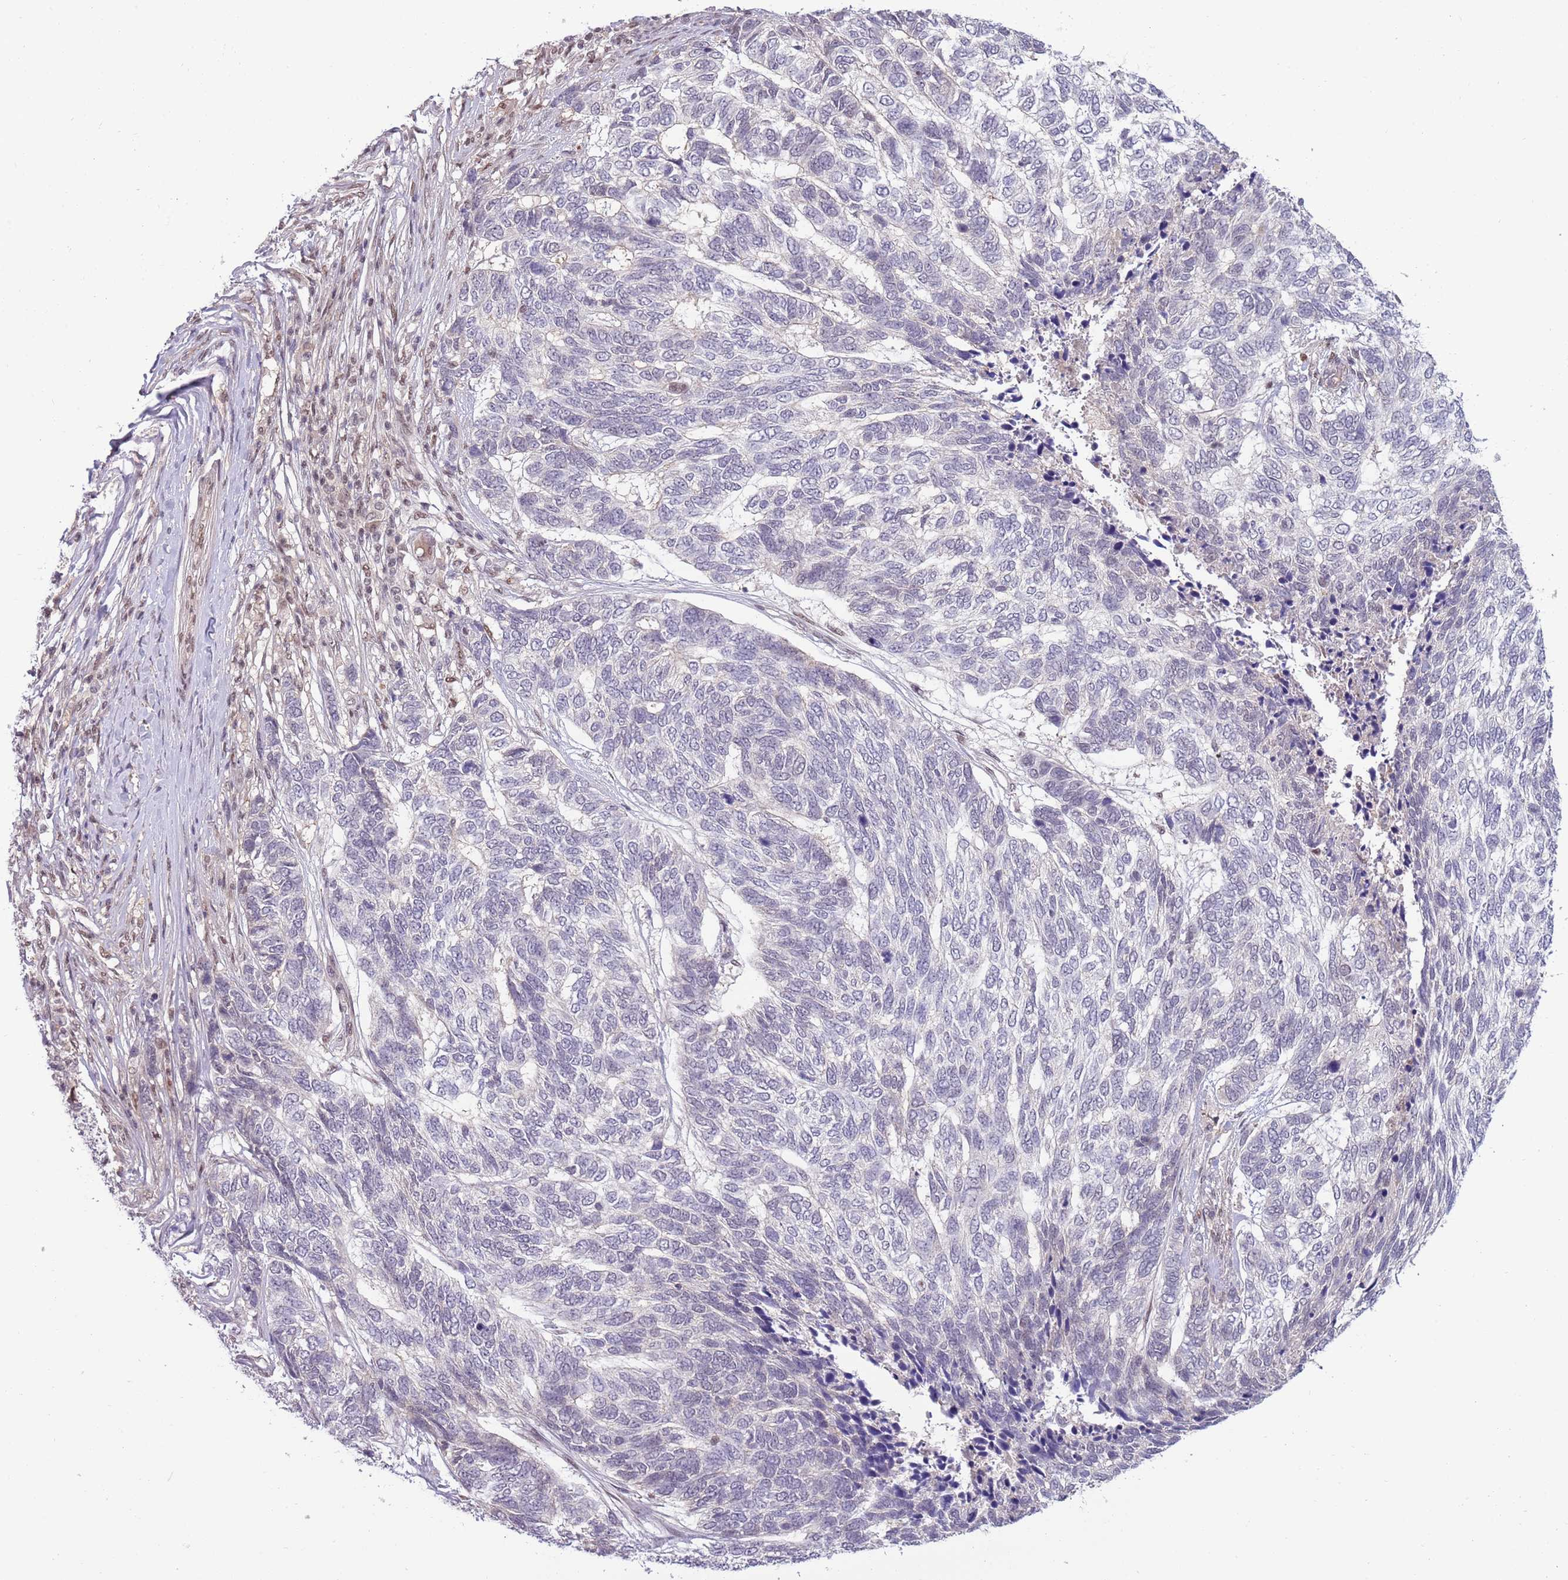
{"staining": {"intensity": "negative", "quantity": "none", "location": "none"}, "tissue": "skin cancer", "cell_type": "Tumor cells", "image_type": "cancer", "snomed": [{"axis": "morphology", "description": "Basal cell carcinoma"}, {"axis": "topography", "description": "Skin"}], "caption": "High power microscopy histopathology image of an IHC micrograph of skin basal cell carcinoma, revealing no significant positivity in tumor cells.", "gene": "ZBTB7A", "patient": {"sex": "female", "age": 65}}